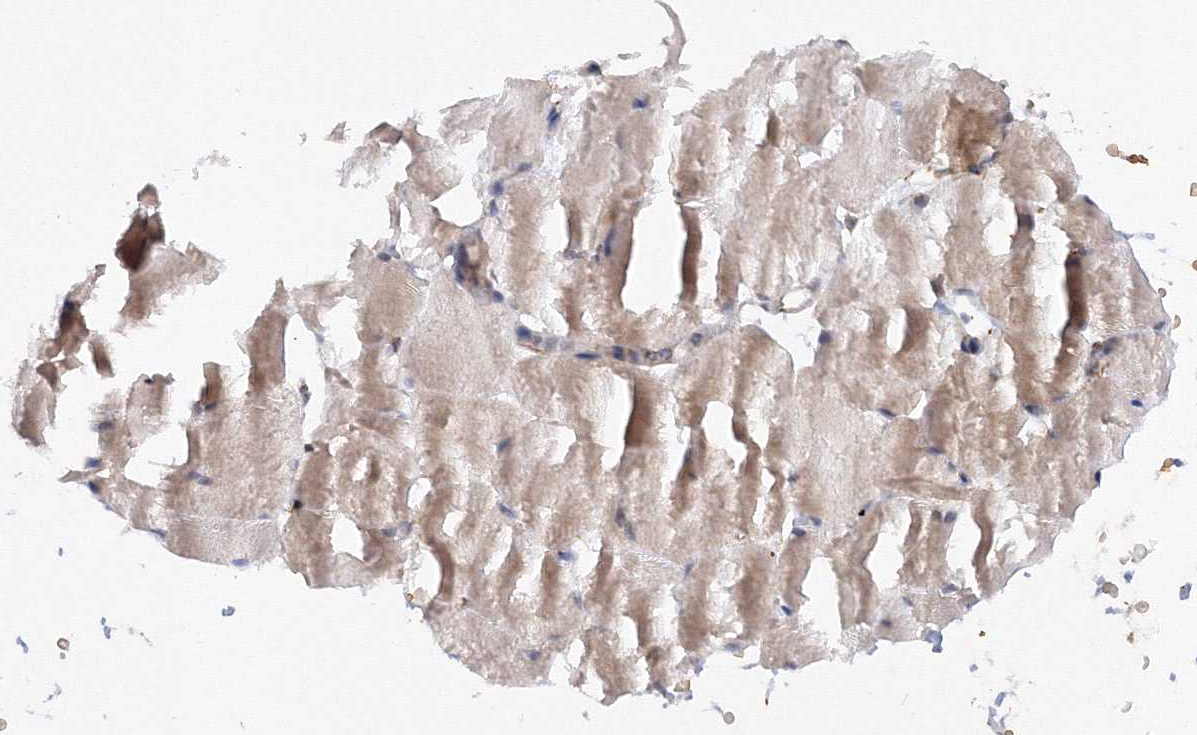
{"staining": {"intensity": "weak", "quantity": "25%-75%", "location": "cytoplasmic/membranous"}, "tissue": "skeletal muscle", "cell_type": "Myocytes", "image_type": "normal", "snomed": [{"axis": "morphology", "description": "Normal tissue, NOS"}, {"axis": "topography", "description": "Skeletal muscle"}, {"axis": "topography", "description": "Parathyroid gland"}], "caption": "A brown stain shows weak cytoplasmic/membranous expression of a protein in myocytes of normal skeletal muscle.", "gene": "DIS3L2", "patient": {"sex": "female", "age": 37}}